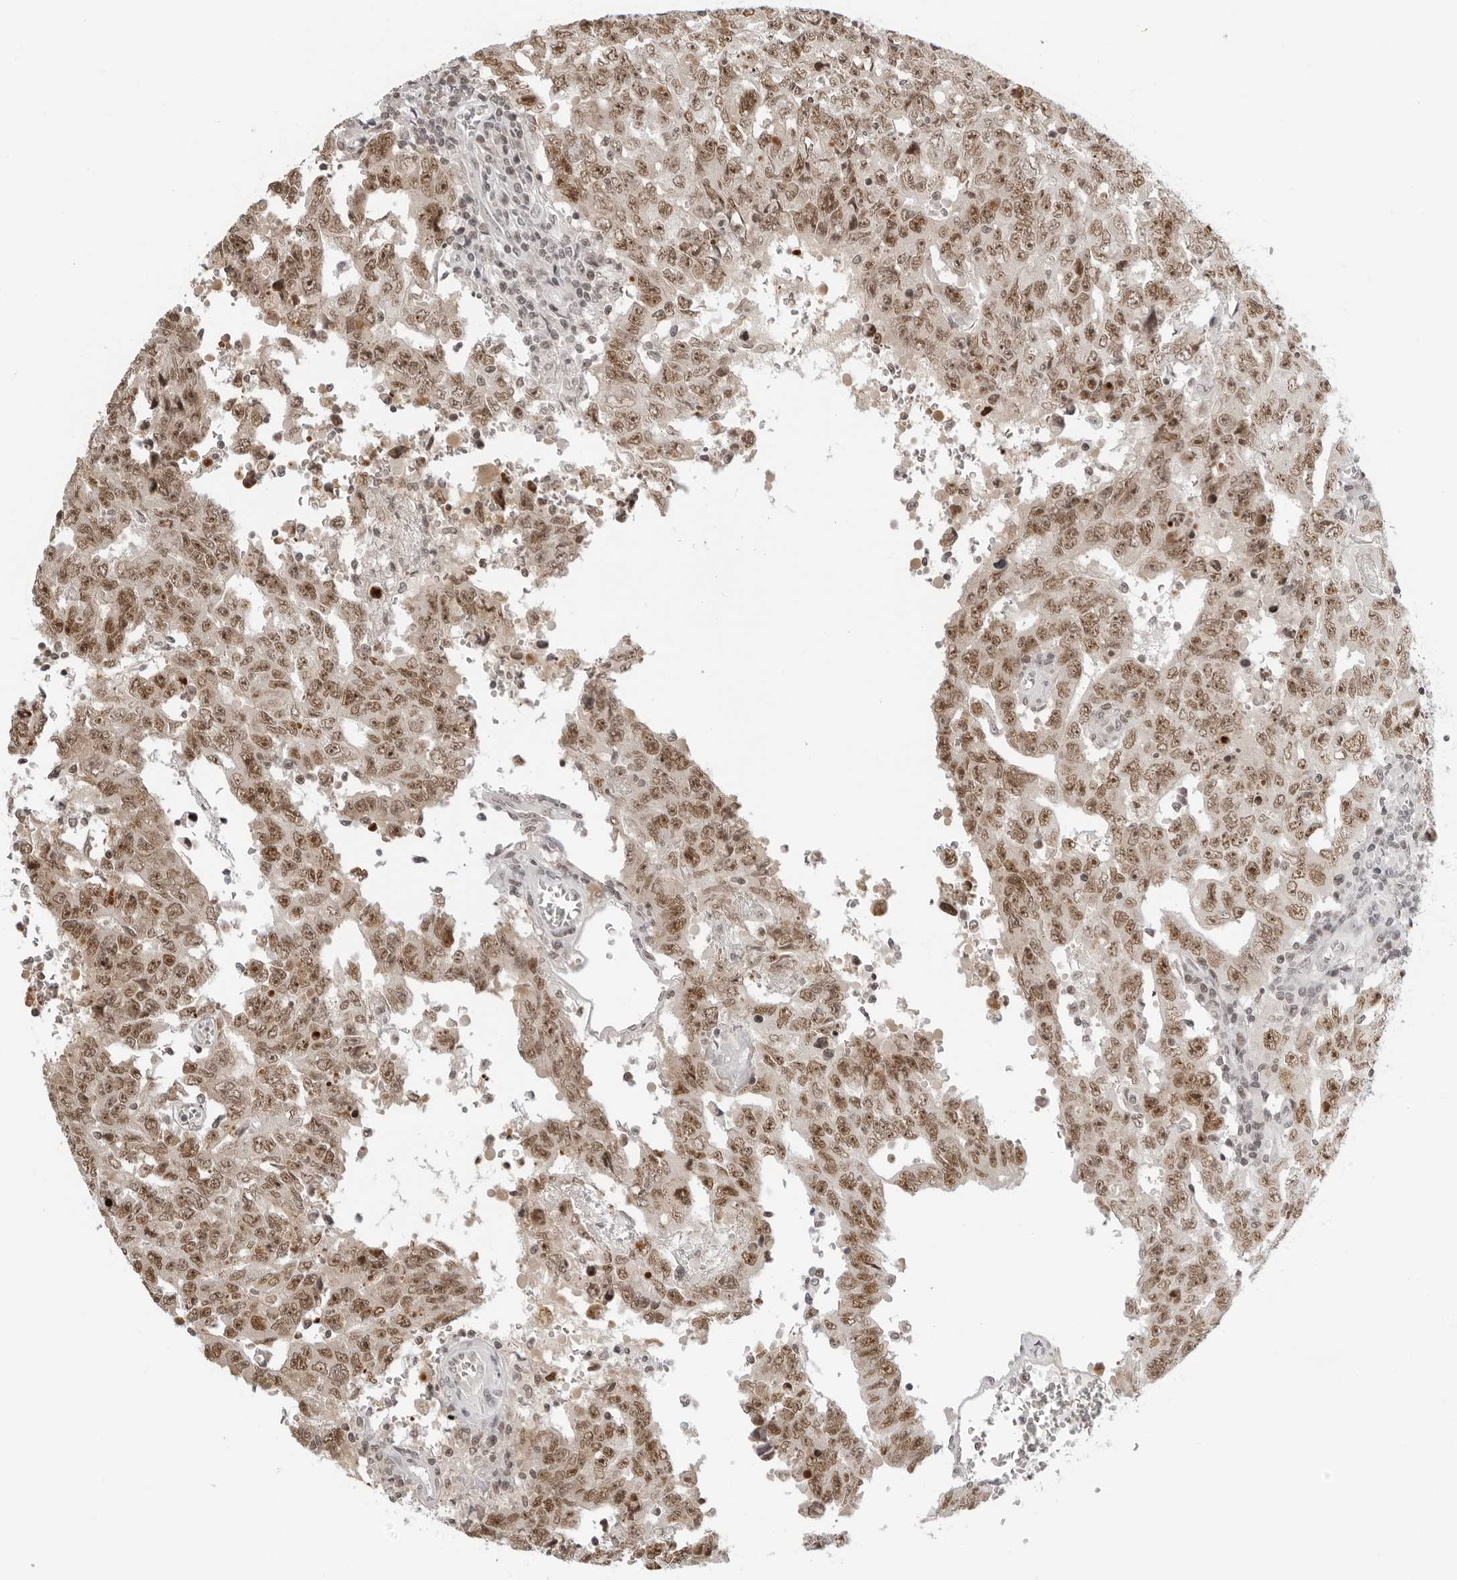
{"staining": {"intensity": "moderate", "quantity": ">75%", "location": "nuclear"}, "tissue": "testis cancer", "cell_type": "Tumor cells", "image_type": "cancer", "snomed": [{"axis": "morphology", "description": "Carcinoma, Embryonal, NOS"}, {"axis": "topography", "description": "Testis"}], "caption": "This is a photomicrograph of immunohistochemistry staining of testis cancer (embryonal carcinoma), which shows moderate expression in the nuclear of tumor cells.", "gene": "MSH6", "patient": {"sex": "male", "age": 26}}